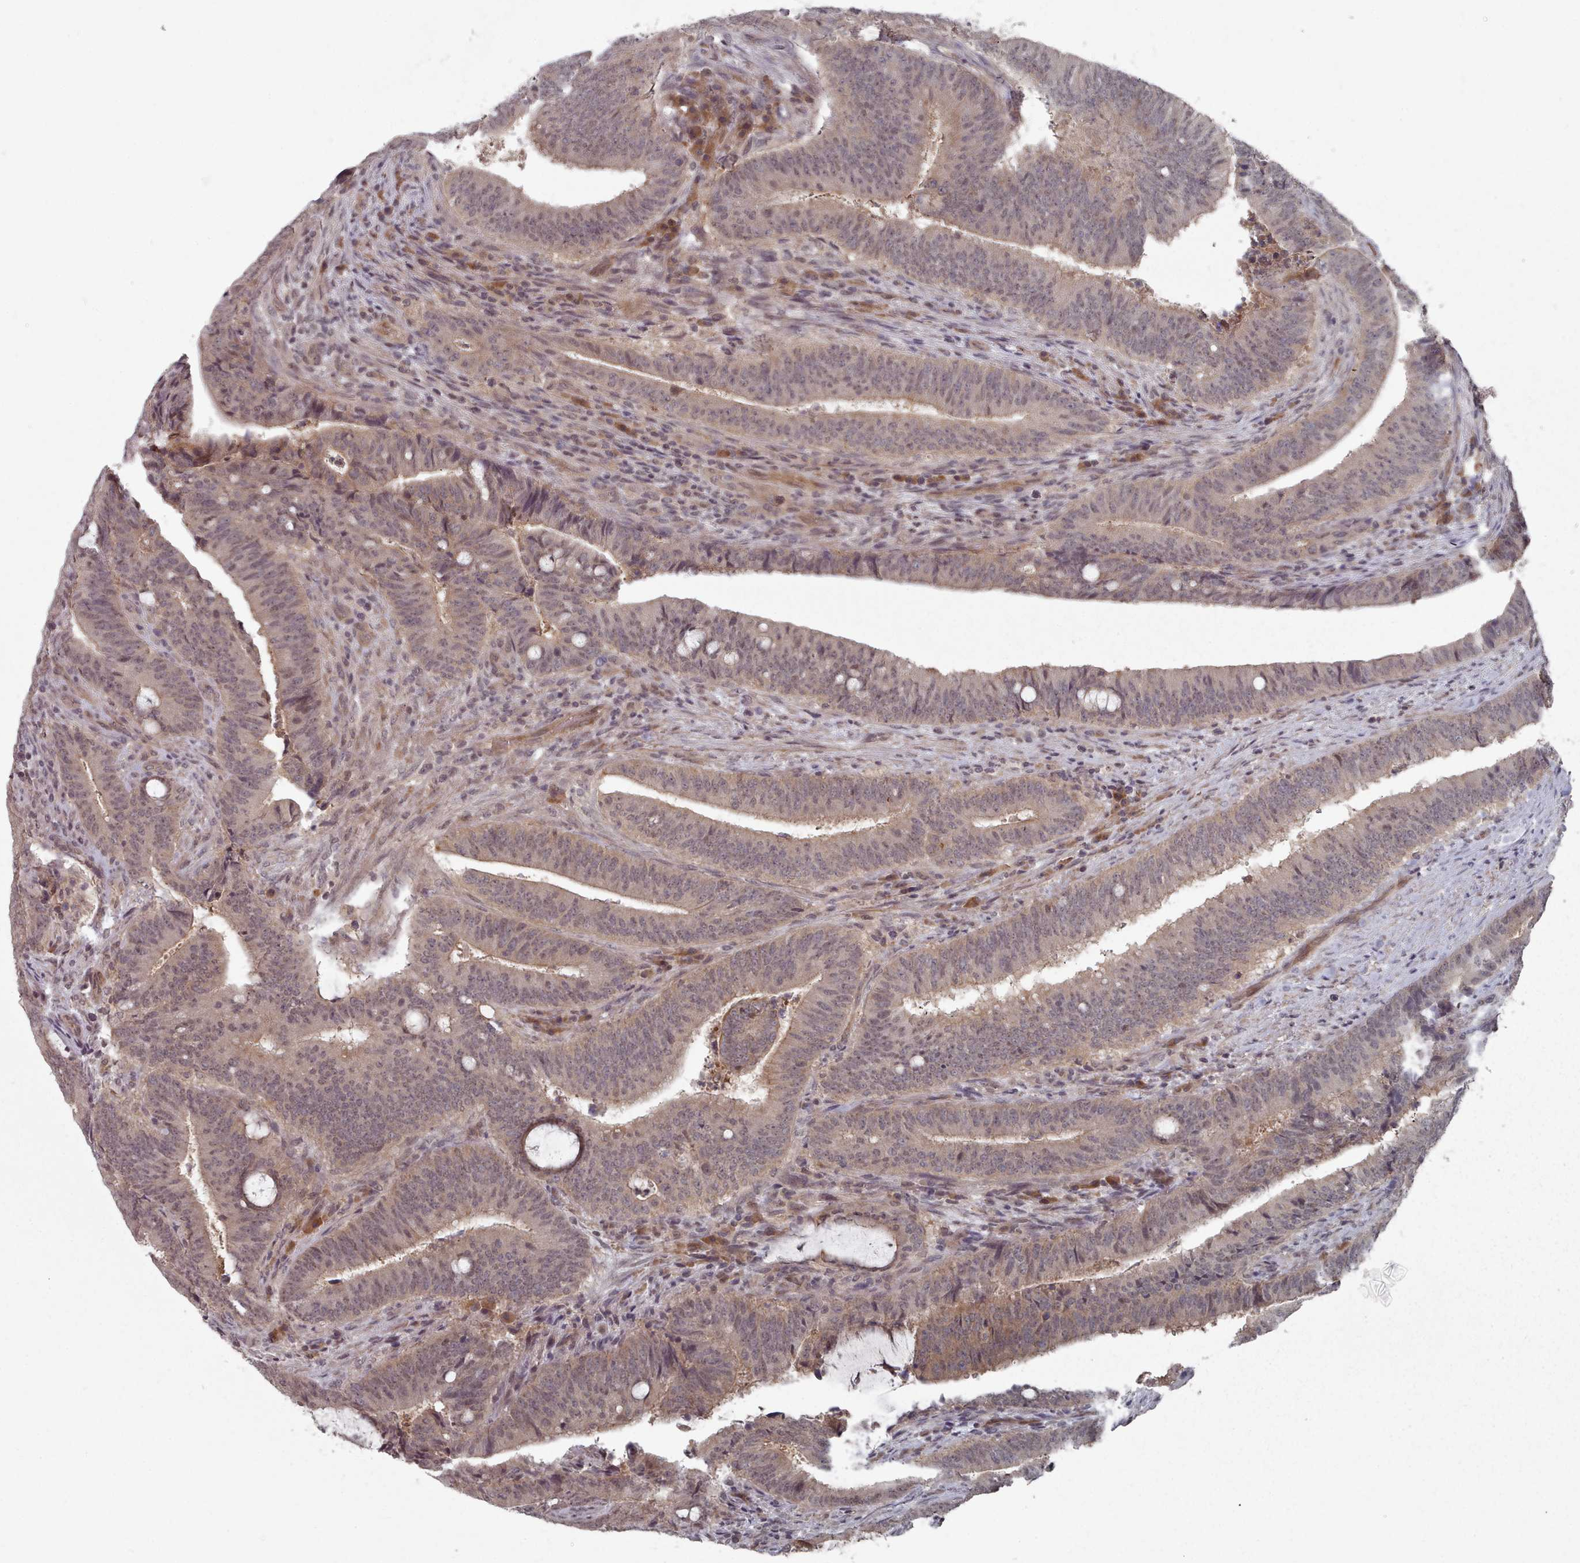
{"staining": {"intensity": "weak", "quantity": "25%-75%", "location": "nuclear"}, "tissue": "colorectal cancer", "cell_type": "Tumor cells", "image_type": "cancer", "snomed": [{"axis": "morphology", "description": "Adenocarcinoma, NOS"}, {"axis": "topography", "description": "Colon"}], "caption": "An immunohistochemistry (IHC) image of tumor tissue is shown. Protein staining in brown shows weak nuclear positivity in colorectal cancer (adenocarcinoma) within tumor cells.", "gene": "HYAL3", "patient": {"sex": "female", "age": 43}}